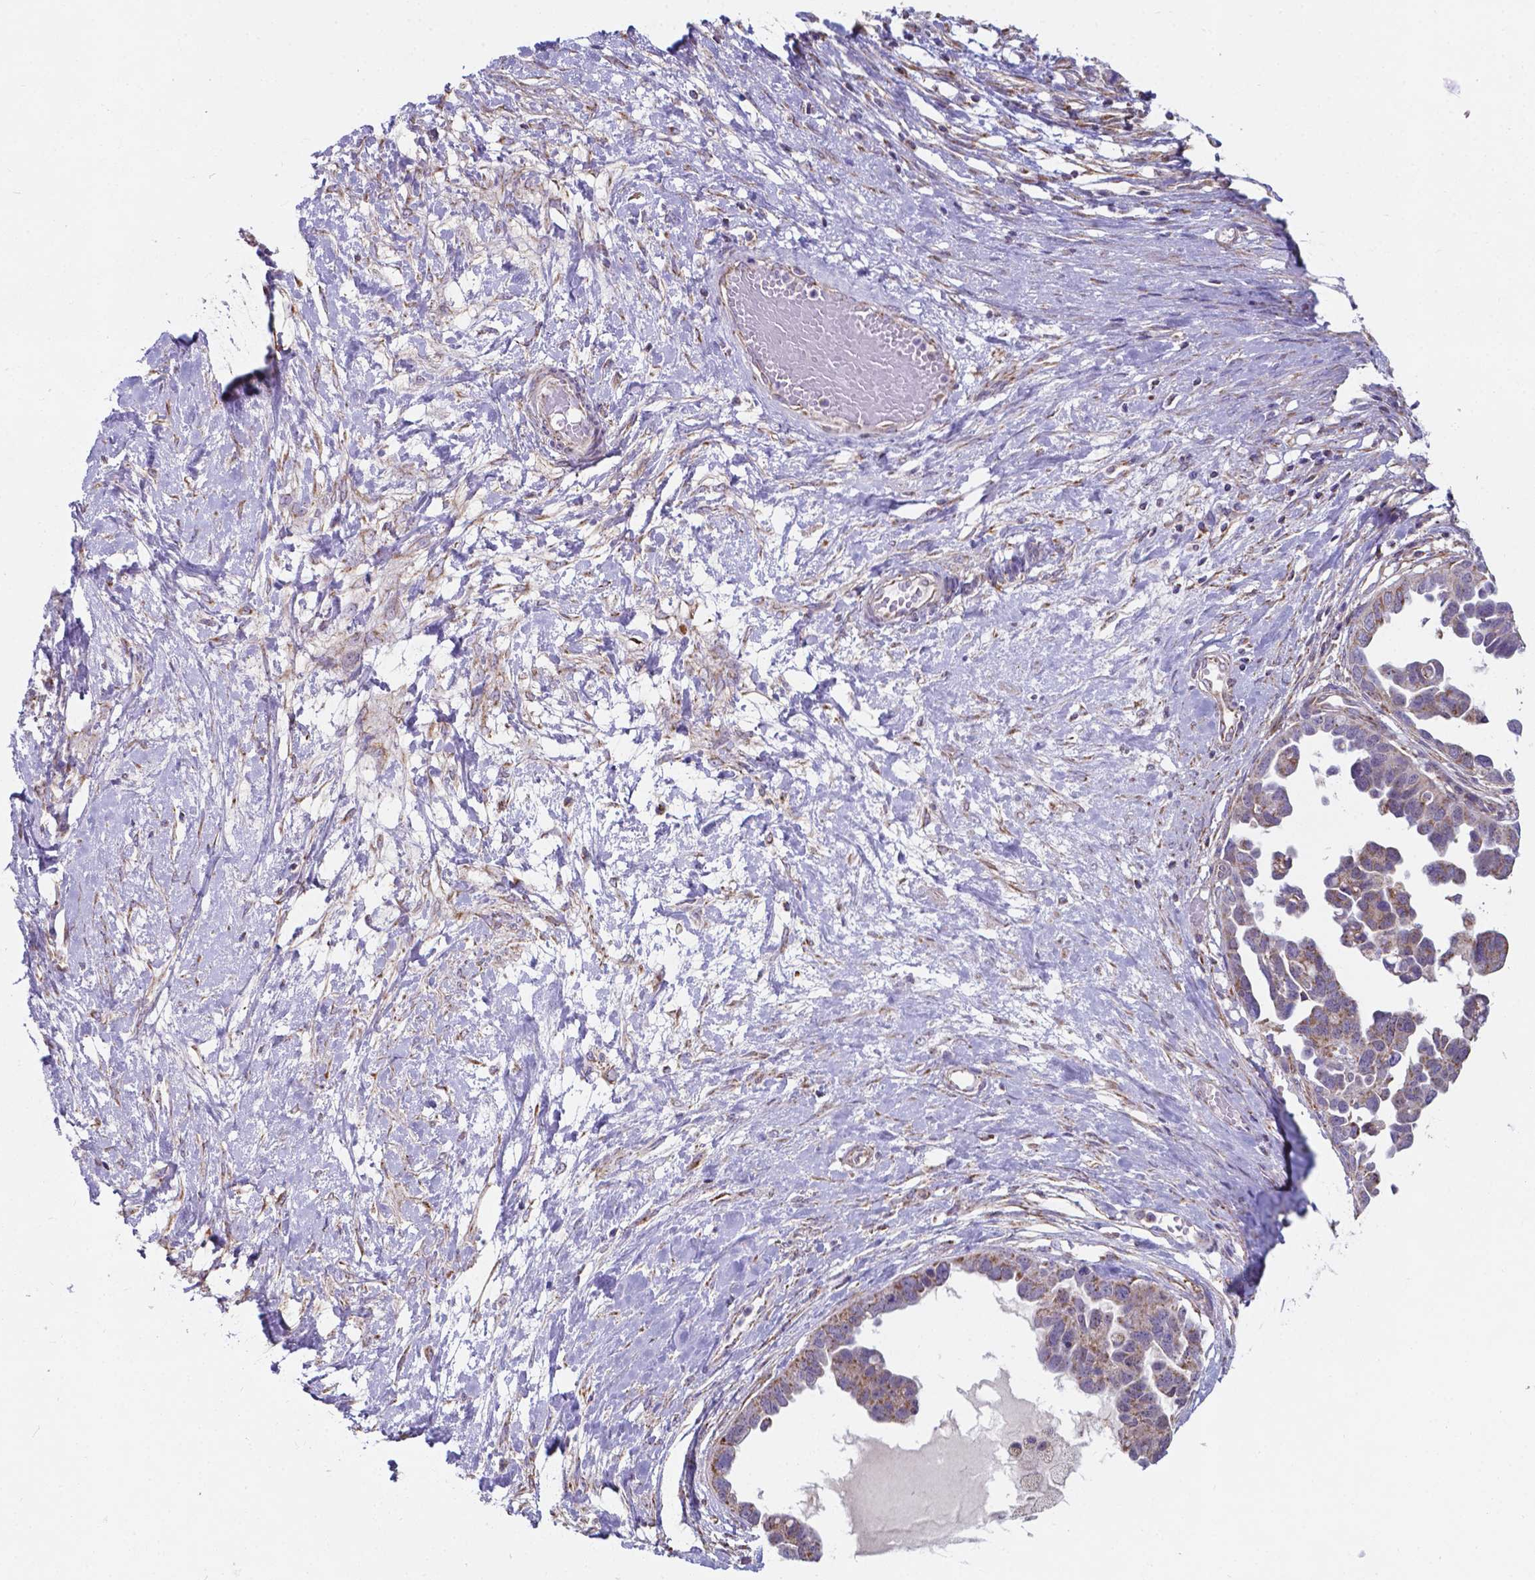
{"staining": {"intensity": "weak", "quantity": "<25%", "location": "cytoplasmic/membranous"}, "tissue": "ovarian cancer", "cell_type": "Tumor cells", "image_type": "cancer", "snomed": [{"axis": "morphology", "description": "Cystadenocarcinoma, serous, NOS"}, {"axis": "topography", "description": "Ovary"}], "caption": "The histopathology image displays no significant positivity in tumor cells of serous cystadenocarcinoma (ovarian).", "gene": "FAM114A1", "patient": {"sex": "female", "age": 54}}